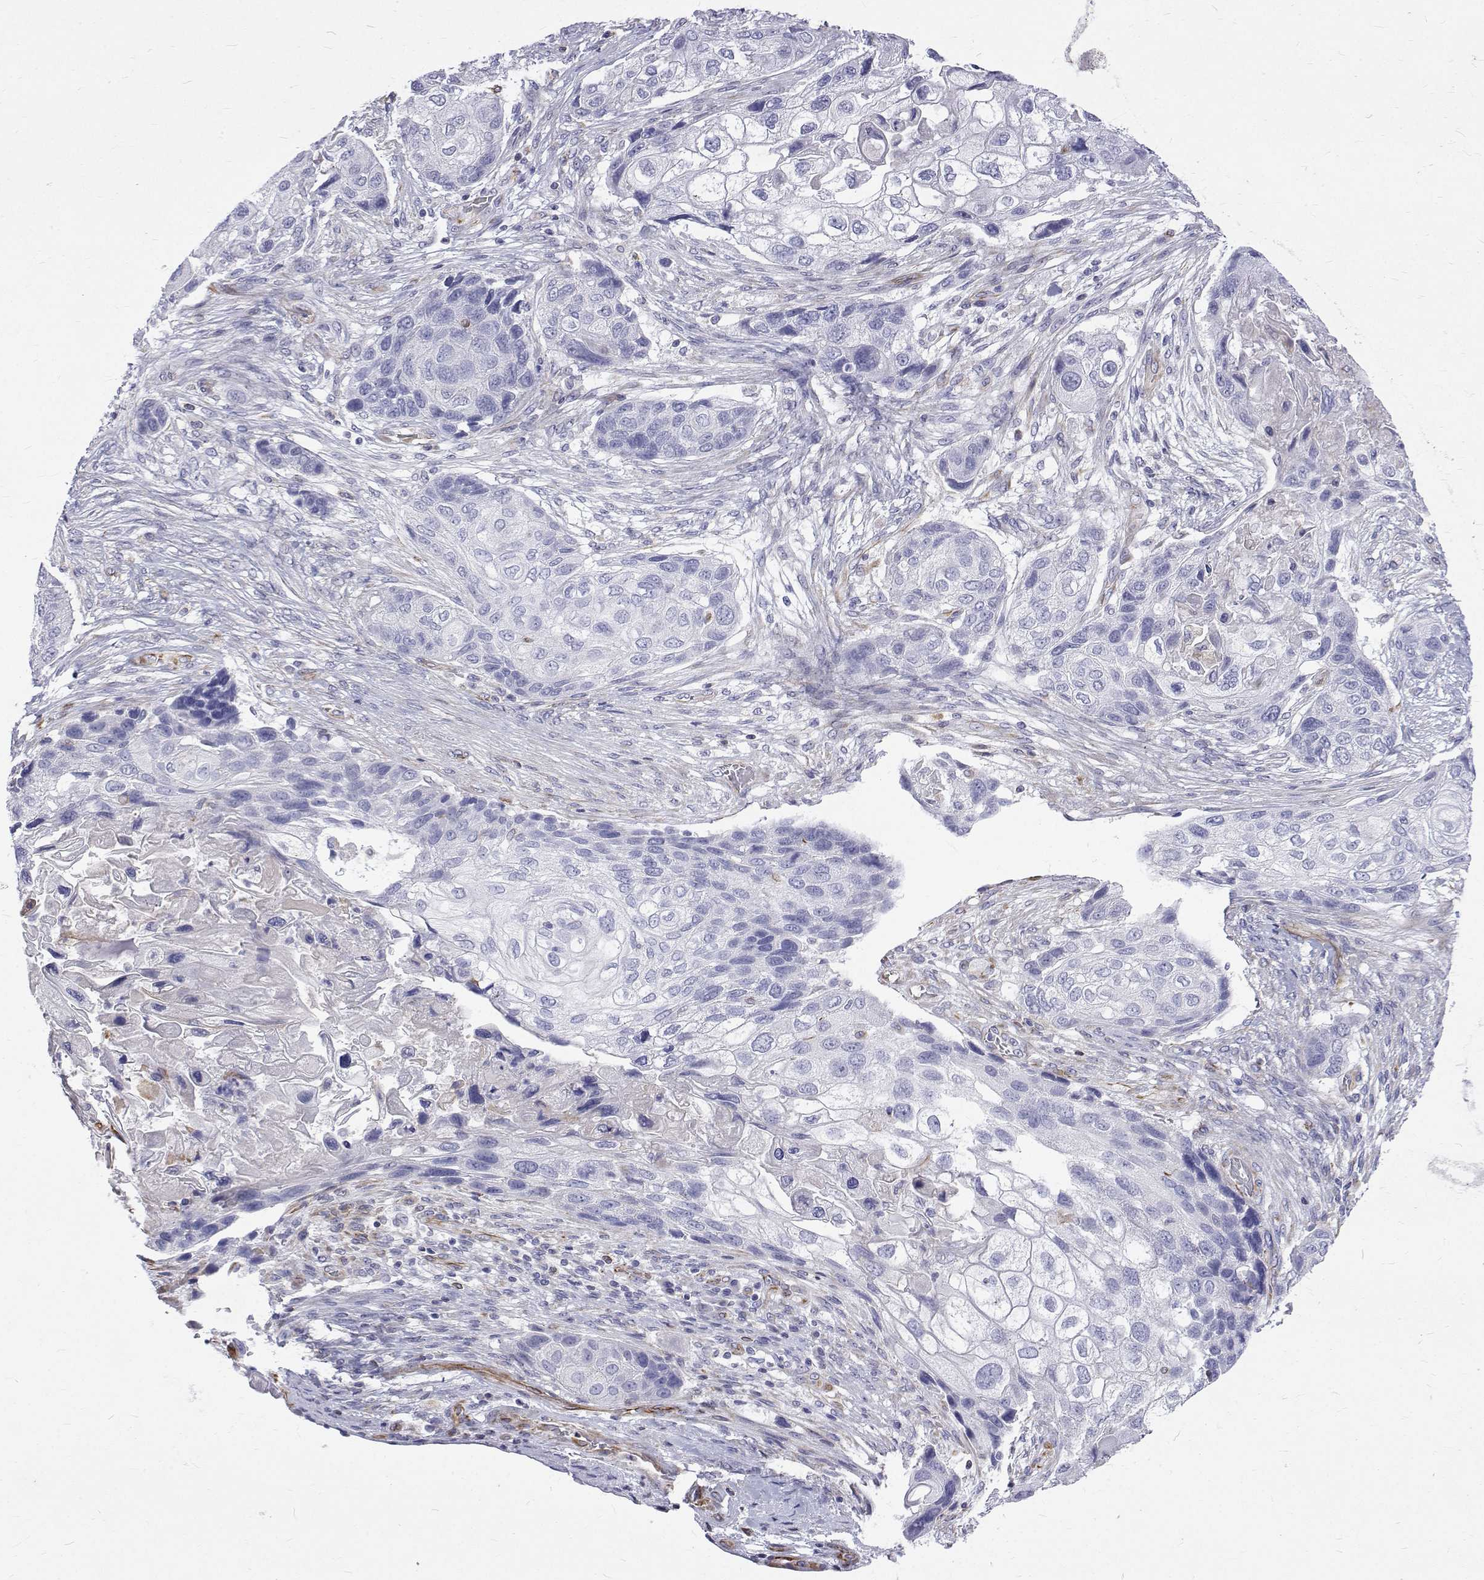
{"staining": {"intensity": "negative", "quantity": "none", "location": "none"}, "tissue": "lung cancer", "cell_type": "Tumor cells", "image_type": "cancer", "snomed": [{"axis": "morphology", "description": "Squamous cell carcinoma, NOS"}, {"axis": "topography", "description": "Lung"}], "caption": "Immunohistochemical staining of human lung cancer reveals no significant staining in tumor cells.", "gene": "OPRPN", "patient": {"sex": "male", "age": 69}}